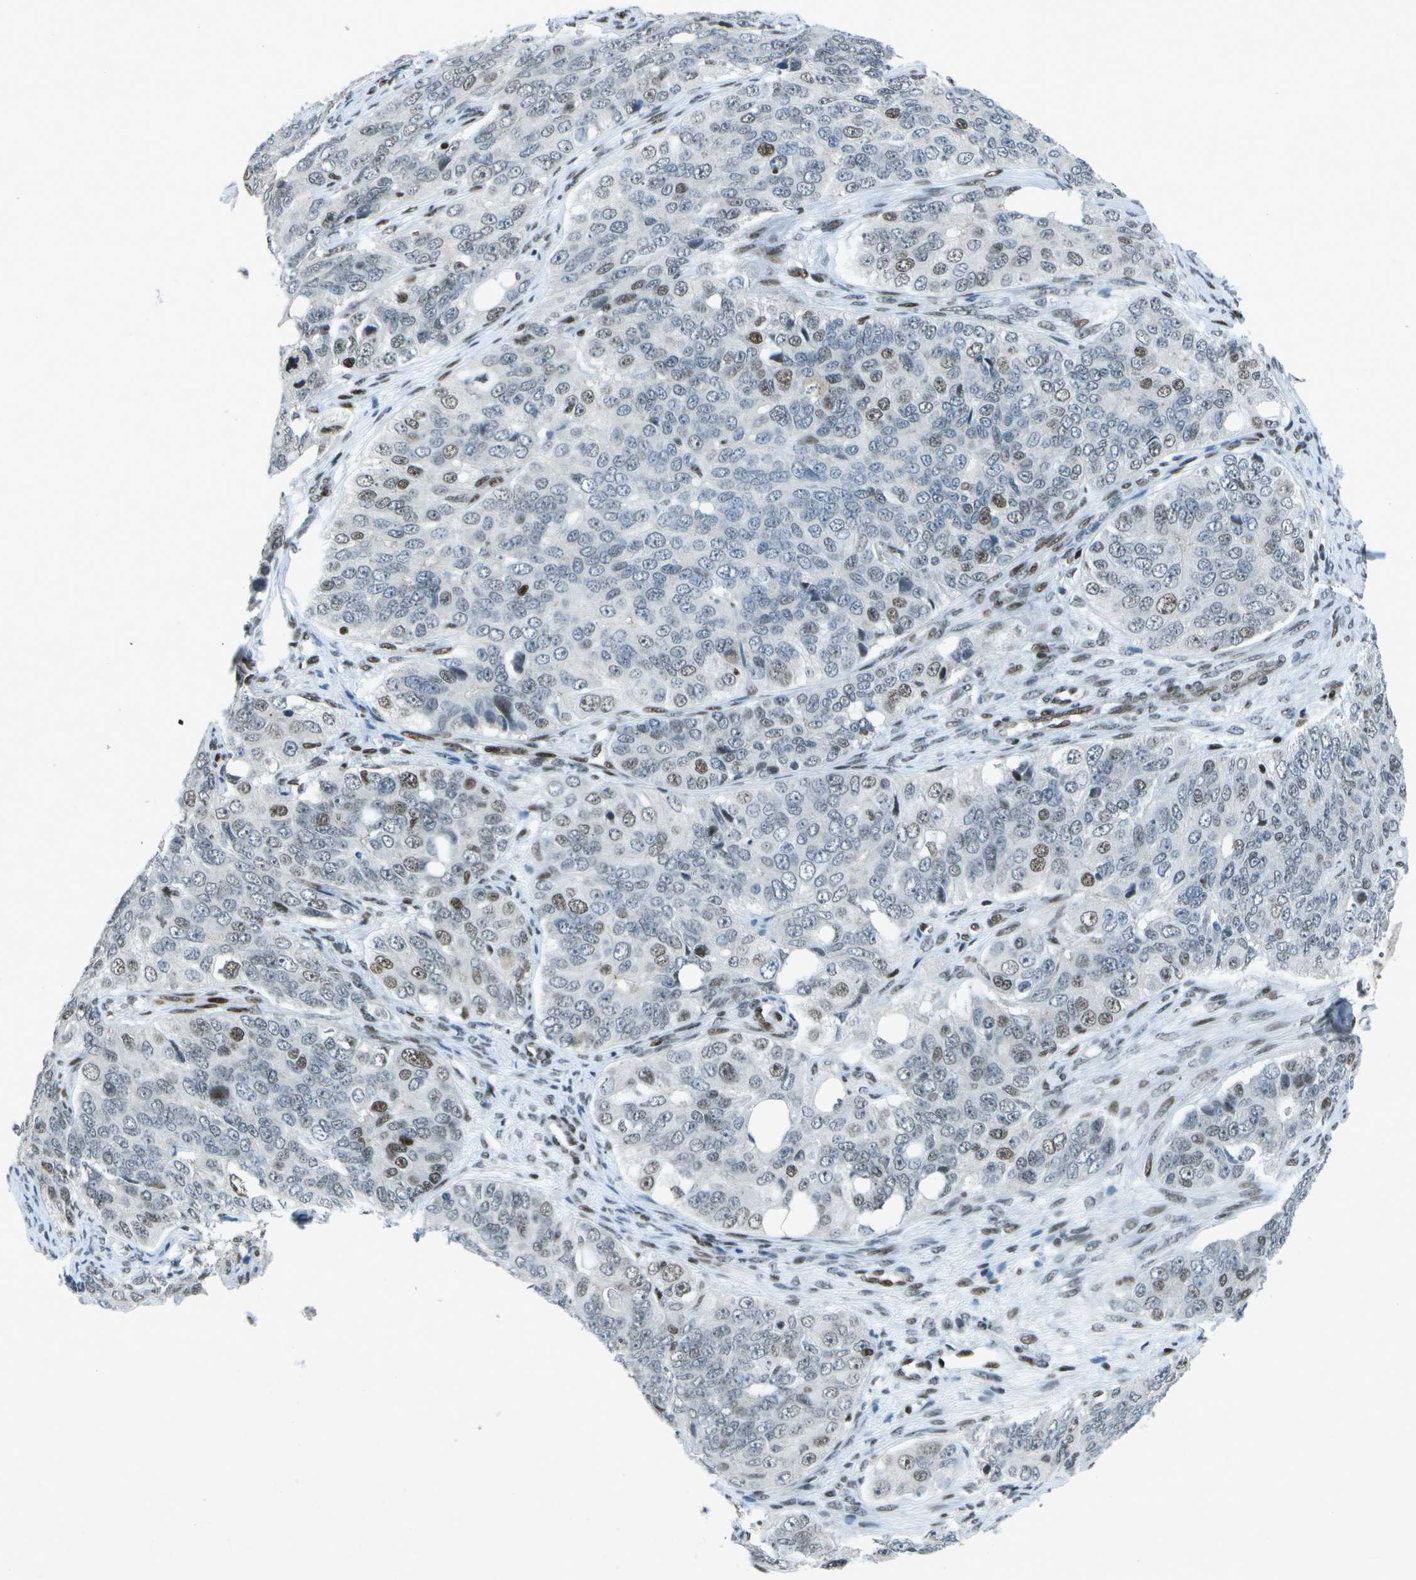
{"staining": {"intensity": "moderate", "quantity": "<25%", "location": "nuclear"}, "tissue": "ovarian cancer", "cell_type": "Tumor cells", "image_type": "cancer", "snomed": [{"axis": "morphology", "description": "Carcinoma, endometroid"}, {"axis": "topography", "description": "Ovary"}], "caption": "Ovarian endometroid carcinoma tissue displays moderate nuclear expression in approximately <25% of tumor cells The staining was performed using DAB (3,3'-diaminobenzidine) to visualize the protein expression in brown, while the nuclei were stained in blue with hematoxylin (Magnification: 20x).", "gene": "MTA2", "patient": {"sex": "female", "age": 51}}